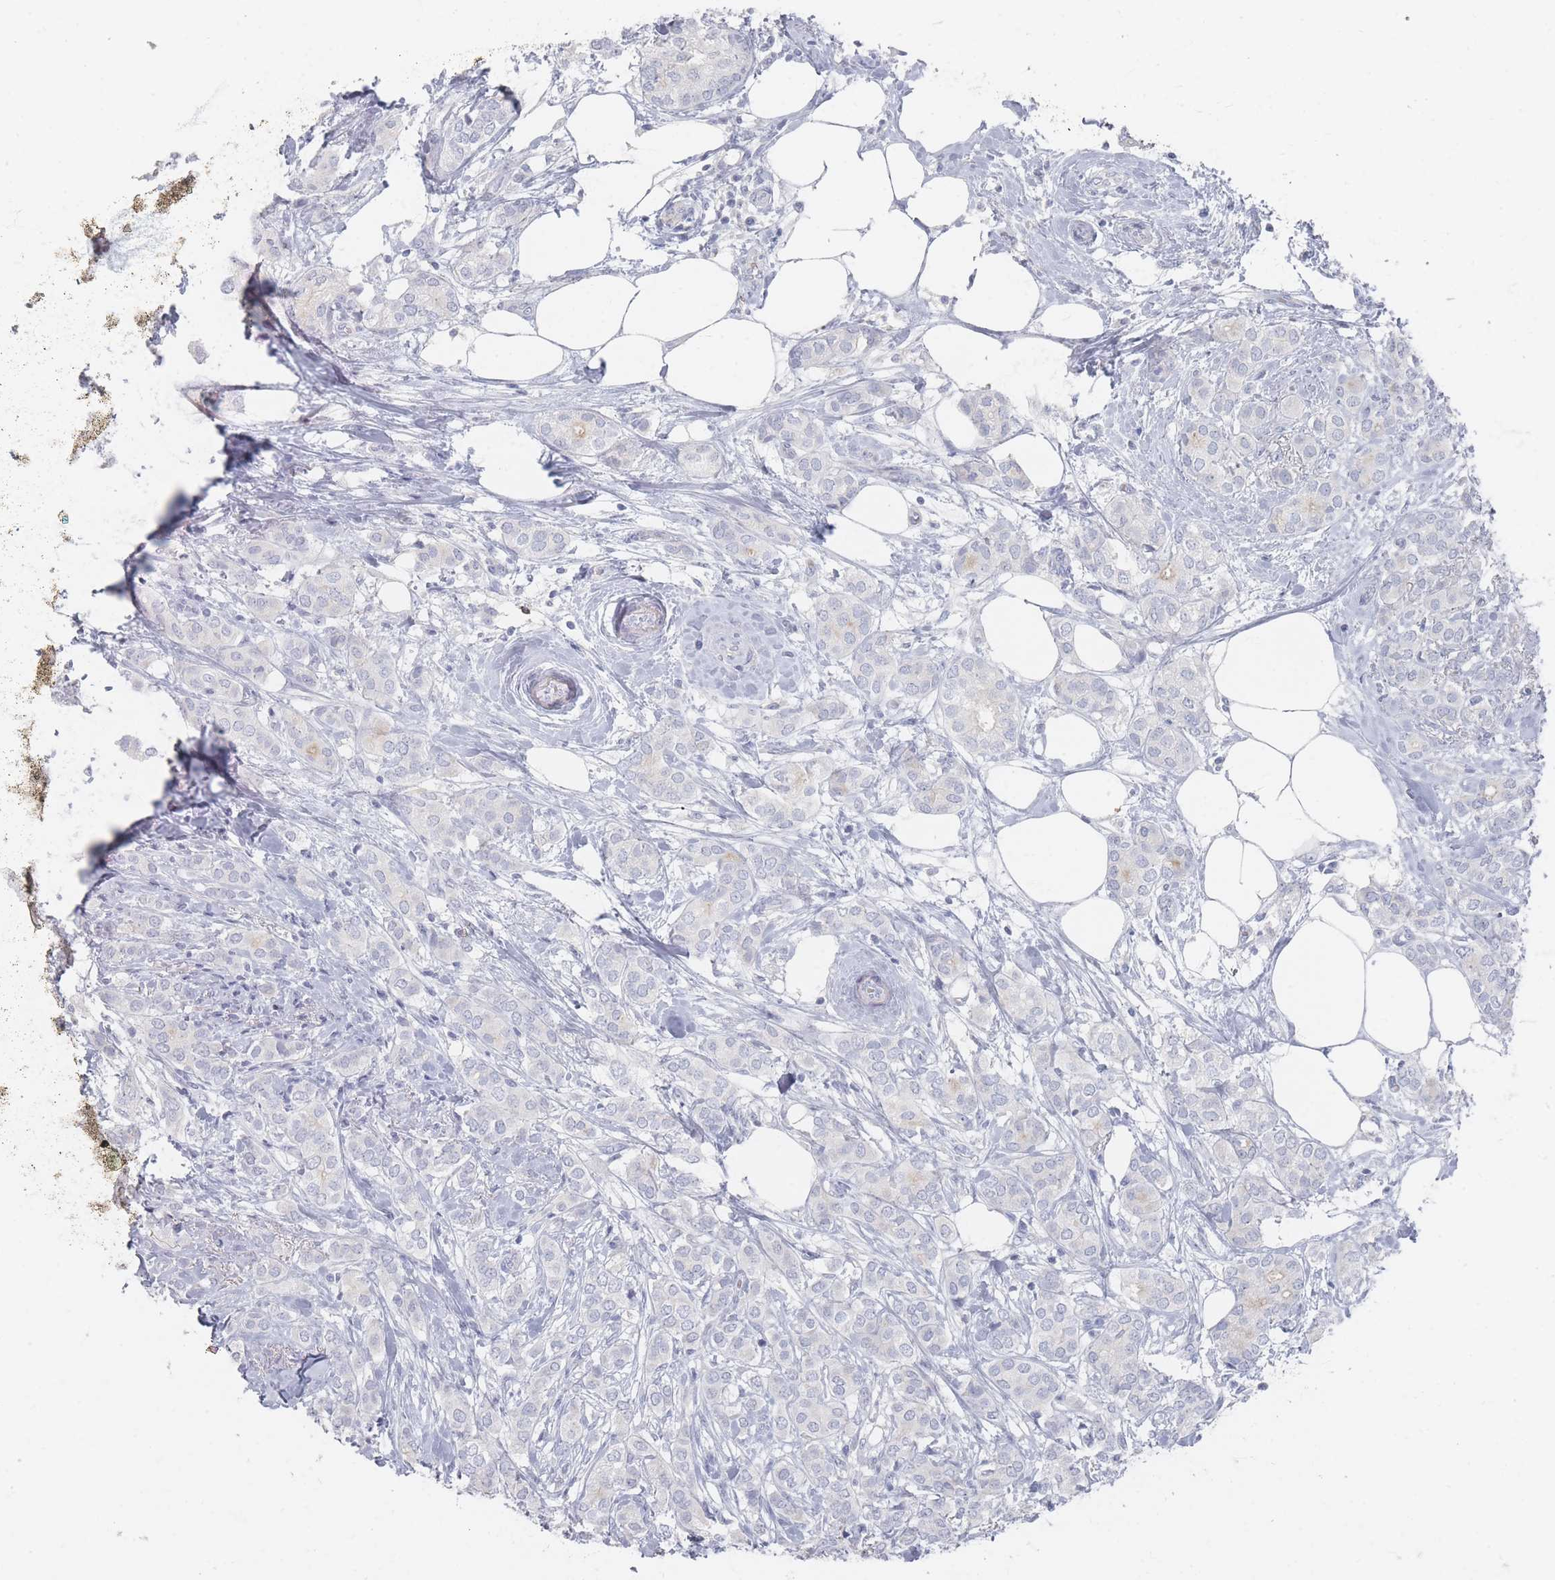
{"staining": {"intensity": "negative", "quantity": "none", "location": "none"}, "tissue": "breast cancer", "cell_type": "Tumor cells", "image_type": "cancer", "snomed": [{"axis": "morphology", "description": "Duct carcinoma"}, {"axis": "topography", "description": "Breast"}], "caption": "An image of breast invasive ductal carcinoma stained for a protein demonstrates no brown staining in tumor cells.", "gene": "CD37", "patient": {"sex": "female", "age": 73}}